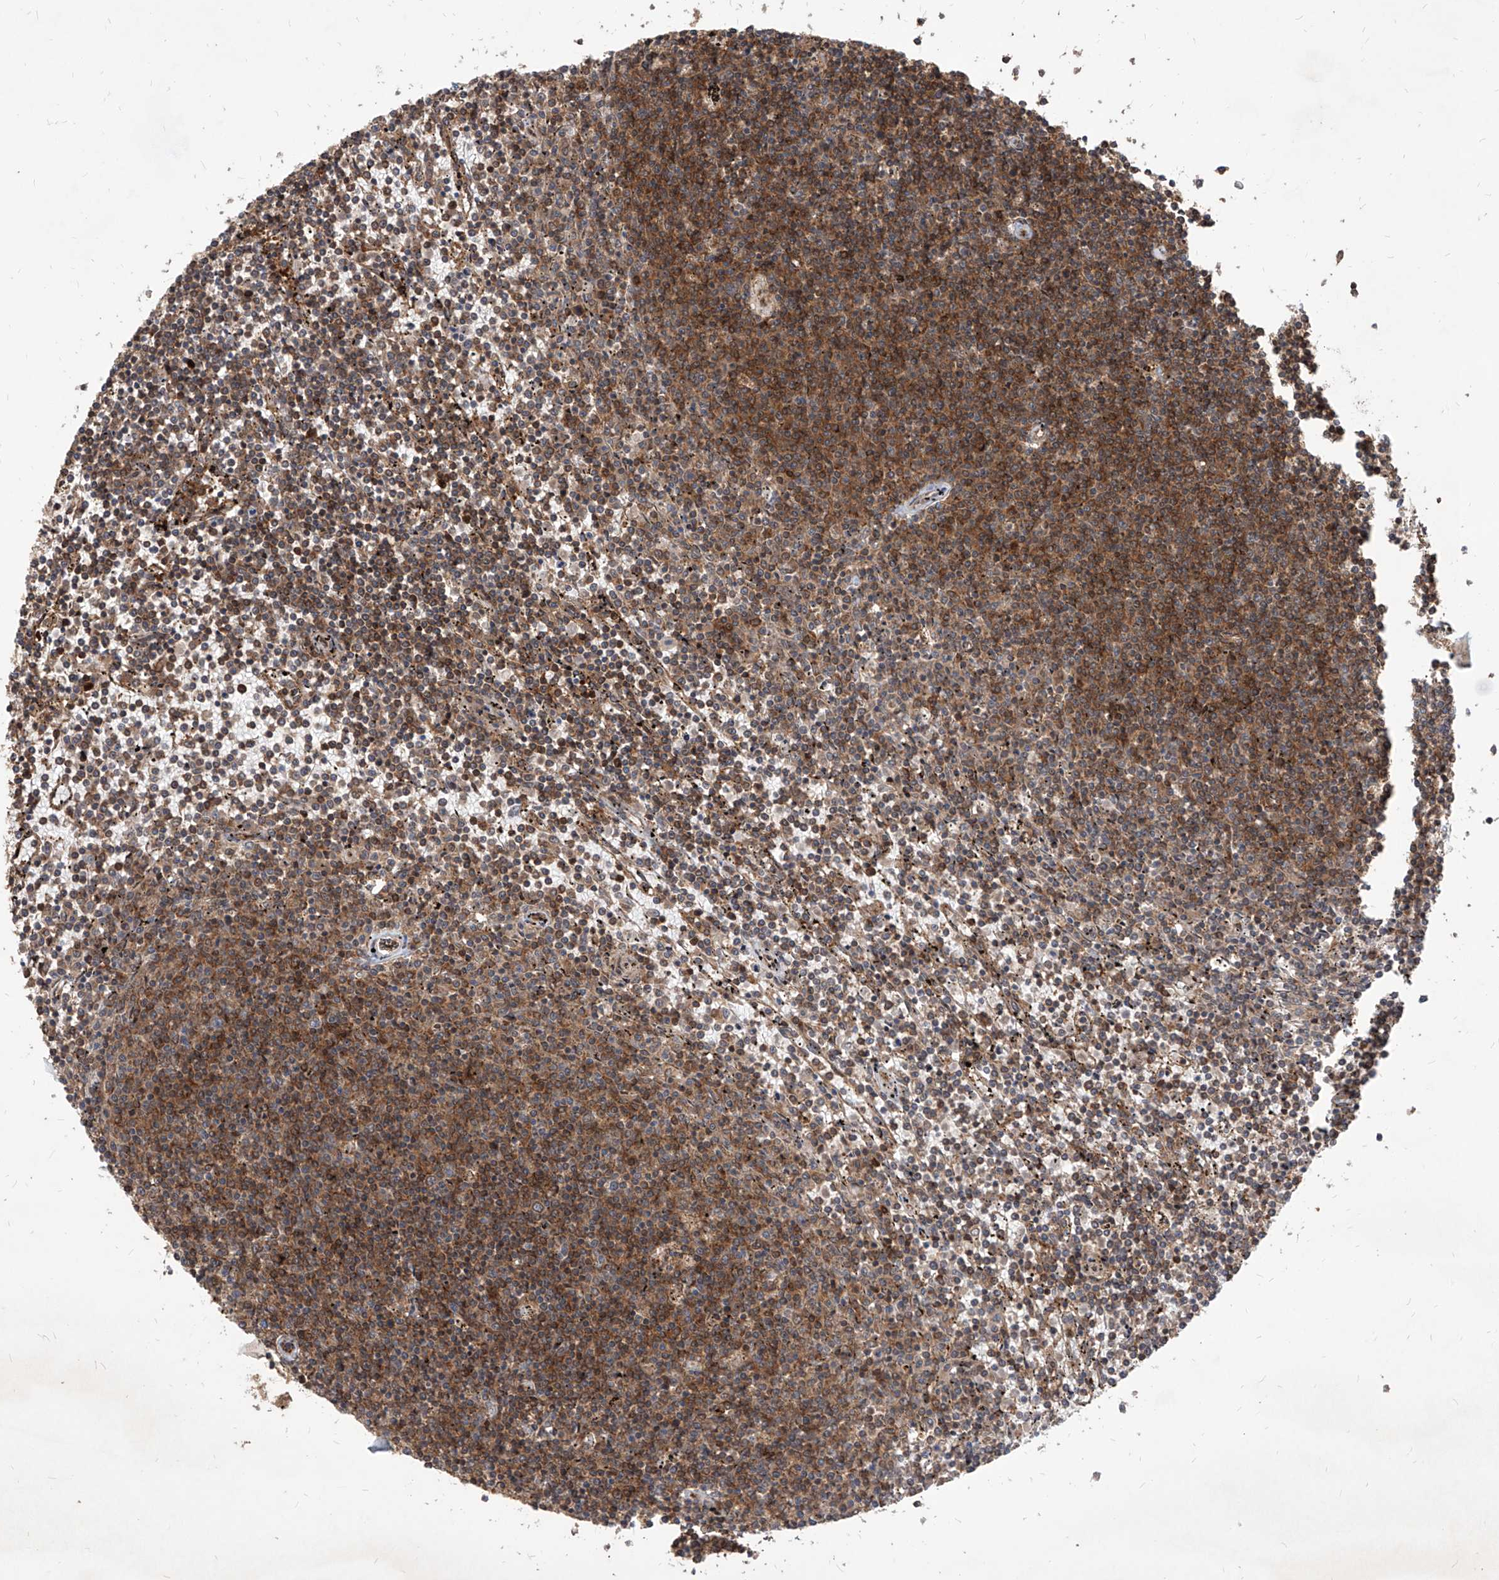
{"staining": {"intensity": "moderate", "quantity": "25%-75%", "location": "cytoplasmic/membranous"}, "tissue": "lymphoma", "cell_type": "Tumor cells", "image_type": "cancer", "snomed": [{"axis": "morphology", "description": "Malignant lymphoma, non-Hodgkin's type, Low grade"}, {"axis": "topography", "description": "Spleen"}], "caption": "DAB (3,3'-diaminobenzidine) immunohistochemical staining of human lymphoma reveals moderate cytoplasmic/membranous protein positivity in approximately 25%-75% of tumor cells.", "gene": "MAGED2", "patient": {"sex": "female", "age": 50}}